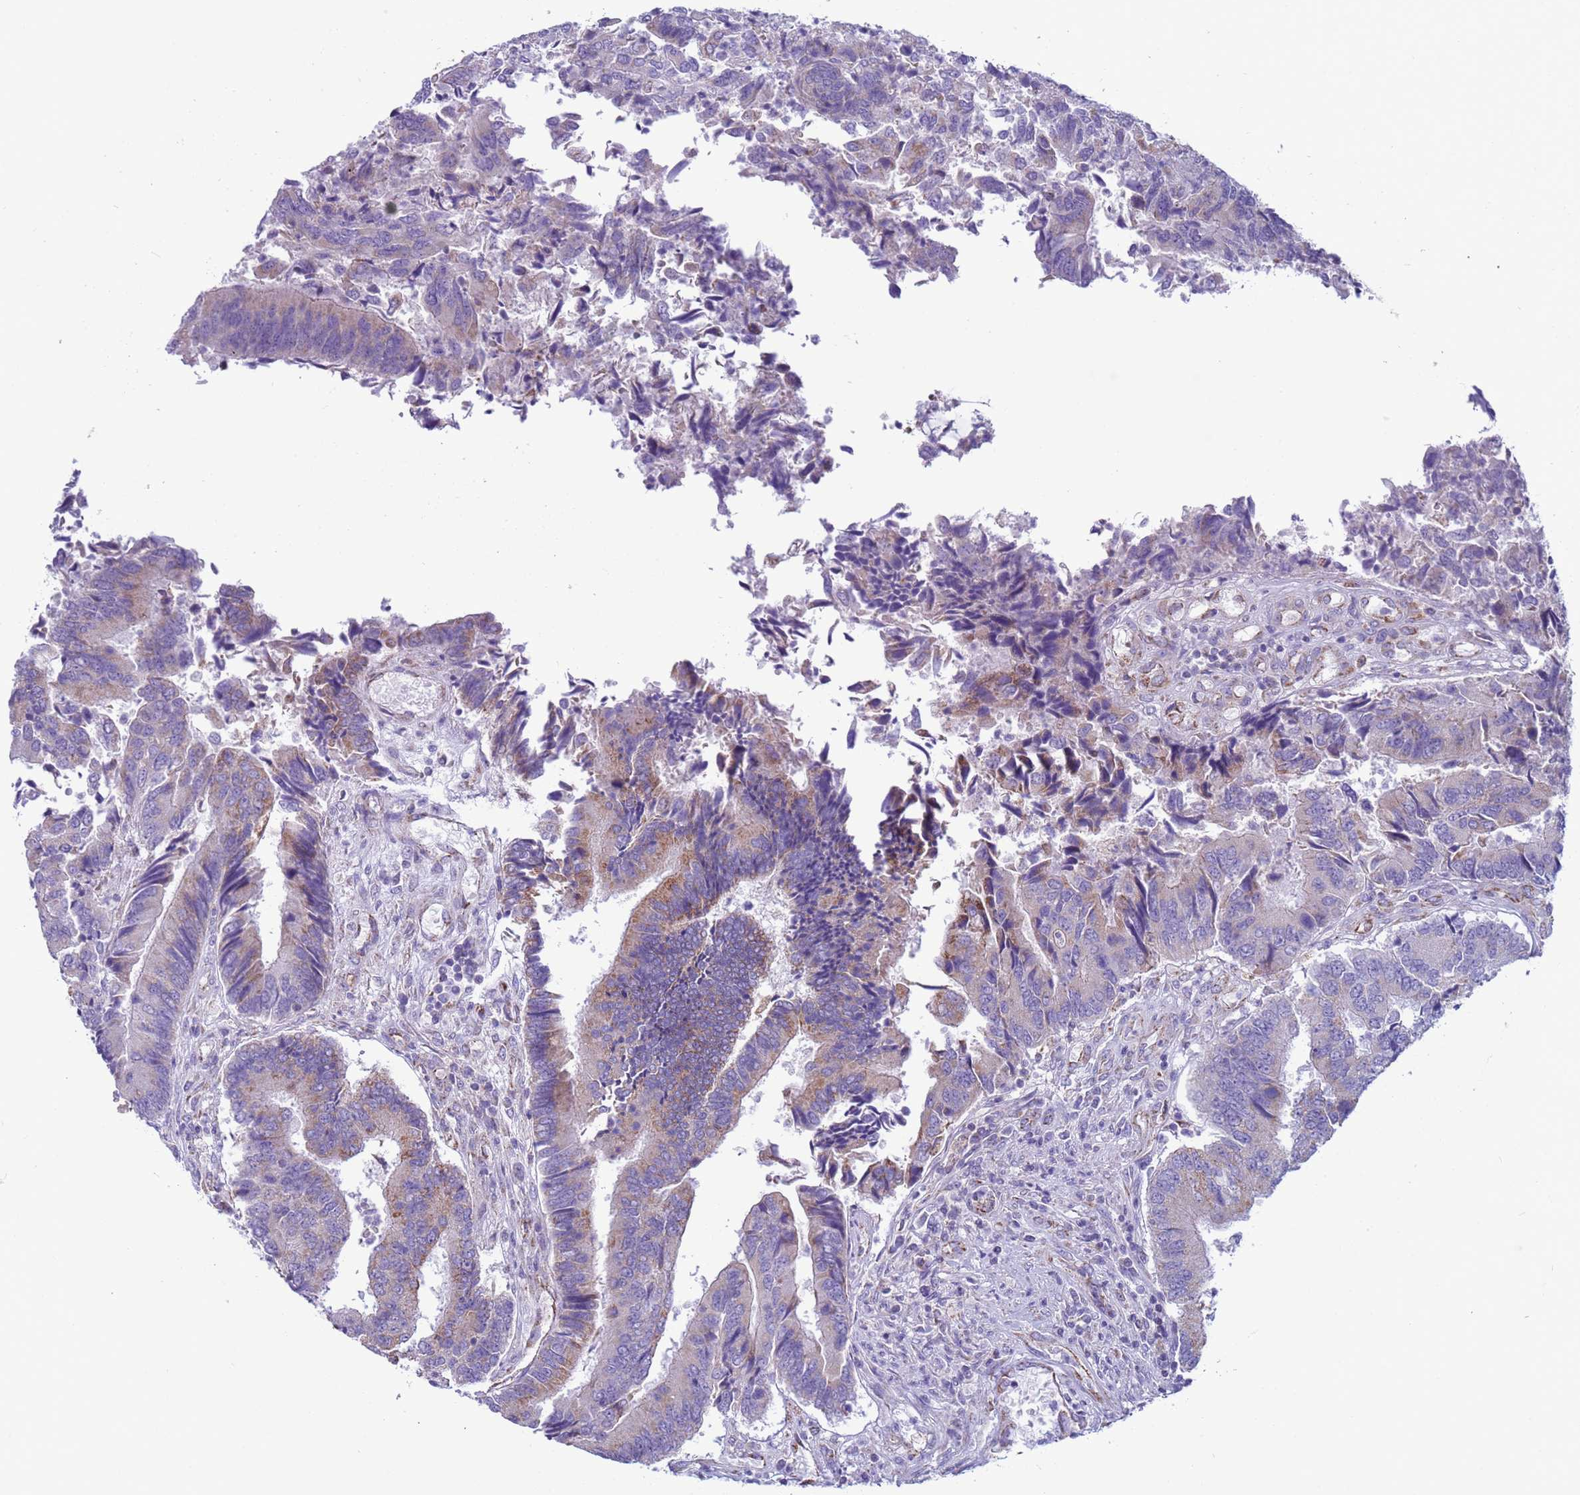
{"staining": {"intensity": "weak", "quantity": "25%-75%", "location": "cytoplasmic/membranous"}, "tissue": "colorectal cancer", "cell_type": "Tumor cells", "image_type": "cancer", "snomed": [{"axis": "morphology", "description": "Adenocarcinoma, NOS"}, {"axis": "topography", "description": "Colon"}], "caption": "Brown immunohistochemical staining in colorectal cancer exhibits weak cytoplasmic/membranous positivity in about 25%-75% of tumor cells.", "gene": "NCALD", "patient": {"sex": "female", "age": 67}}